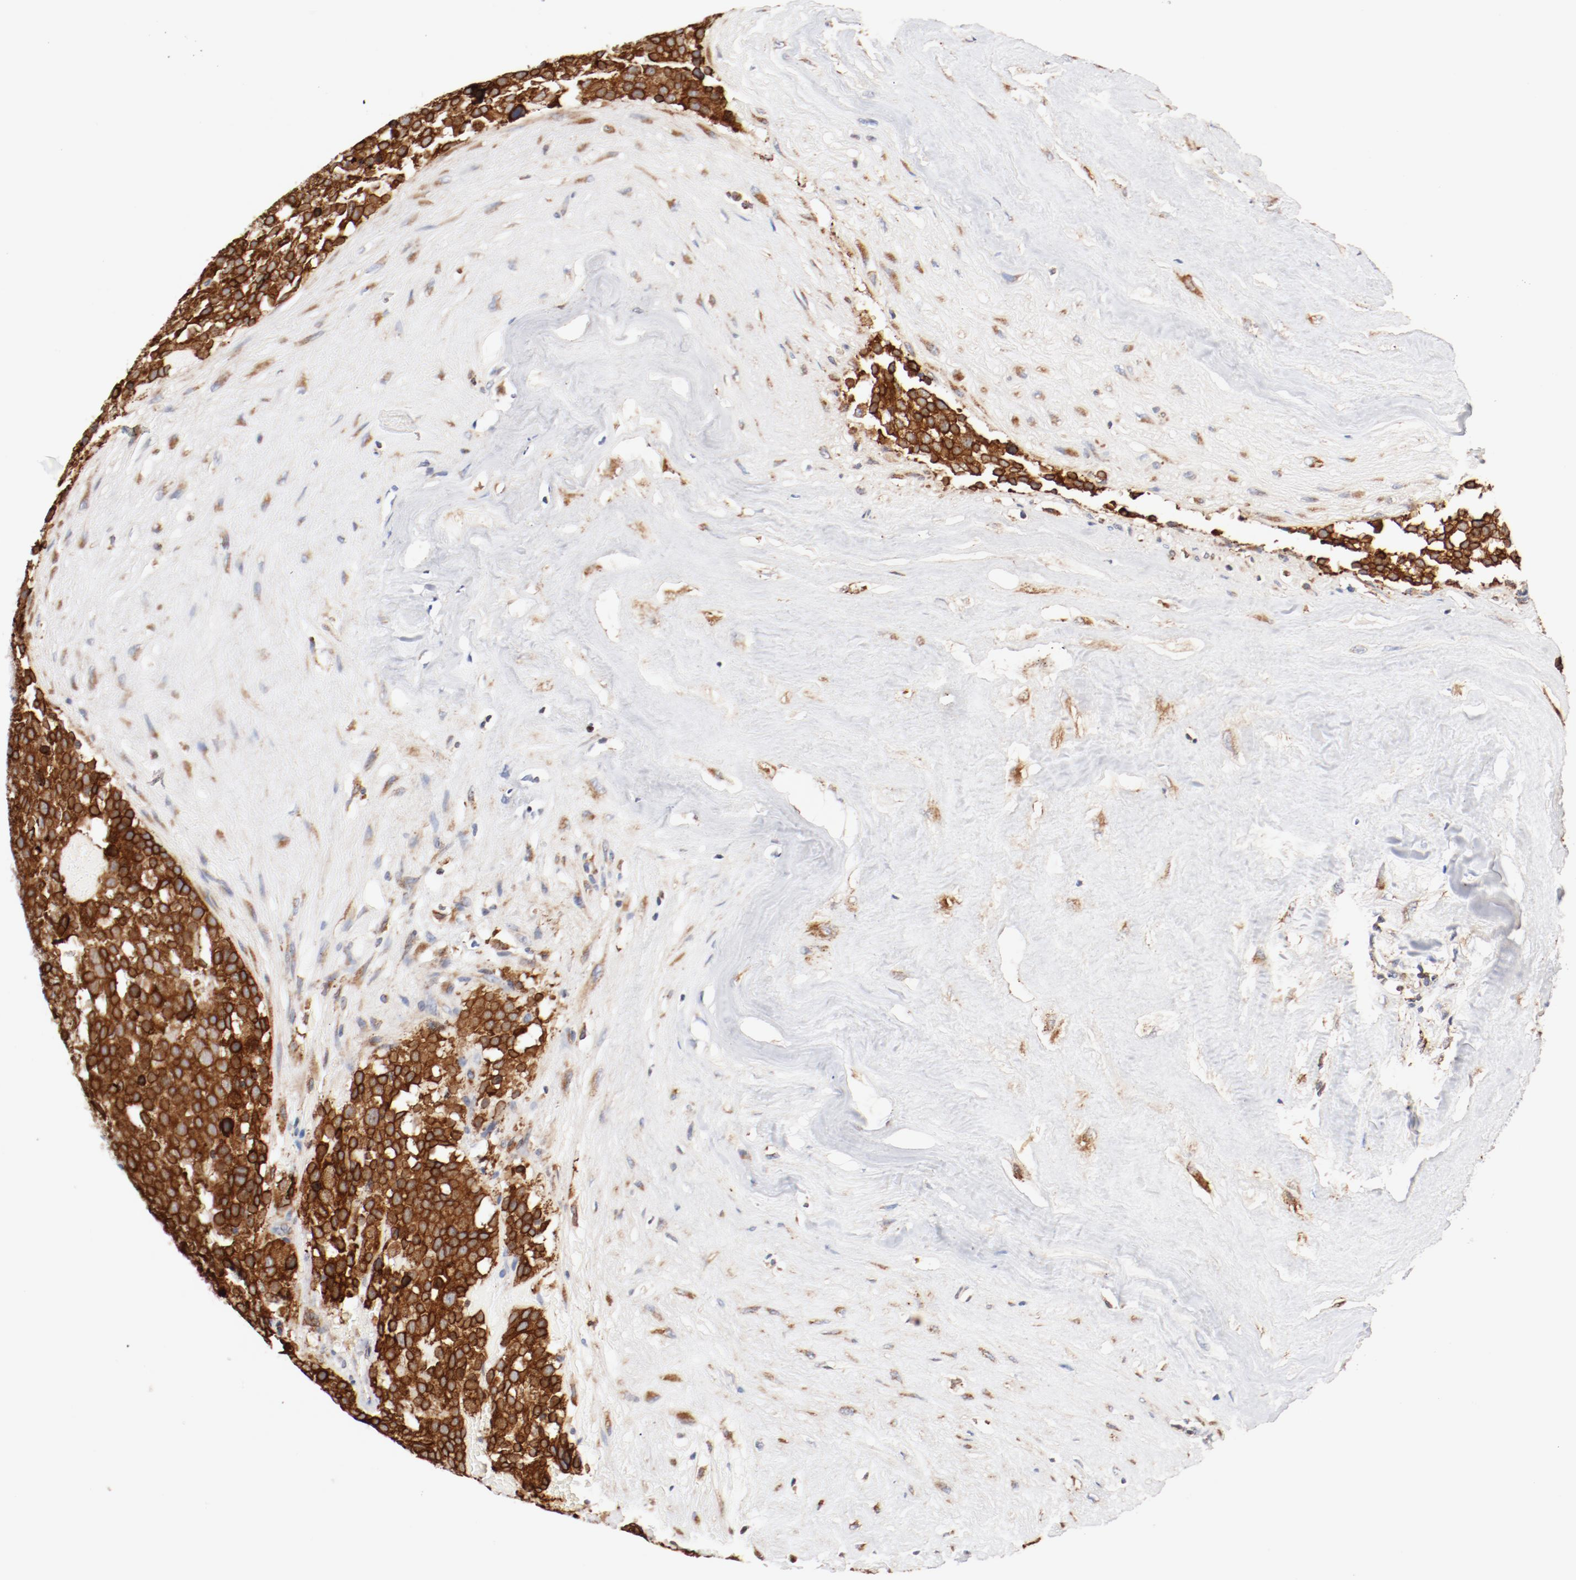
{"staining": {"intensity": "strong", "quantity": ">75%", "location": "cytoplasmic/membranous"}, "tissue": "testis cancer", "cell_type": "Tumor cells", "image_type": "cancer", "snomed": [{"axis": "morphology", "description": "Seminoma, NOS"}, {"axis": "topography", "description": "Testis"}], "caption": "The immunohistochemical stain shows strong cytoplasmic/membranous positivity in tumor cells of testis cancer (seminoma) tissue.", "gene": "PDPK1", "patient": {"sex": "male", "age": 71}}